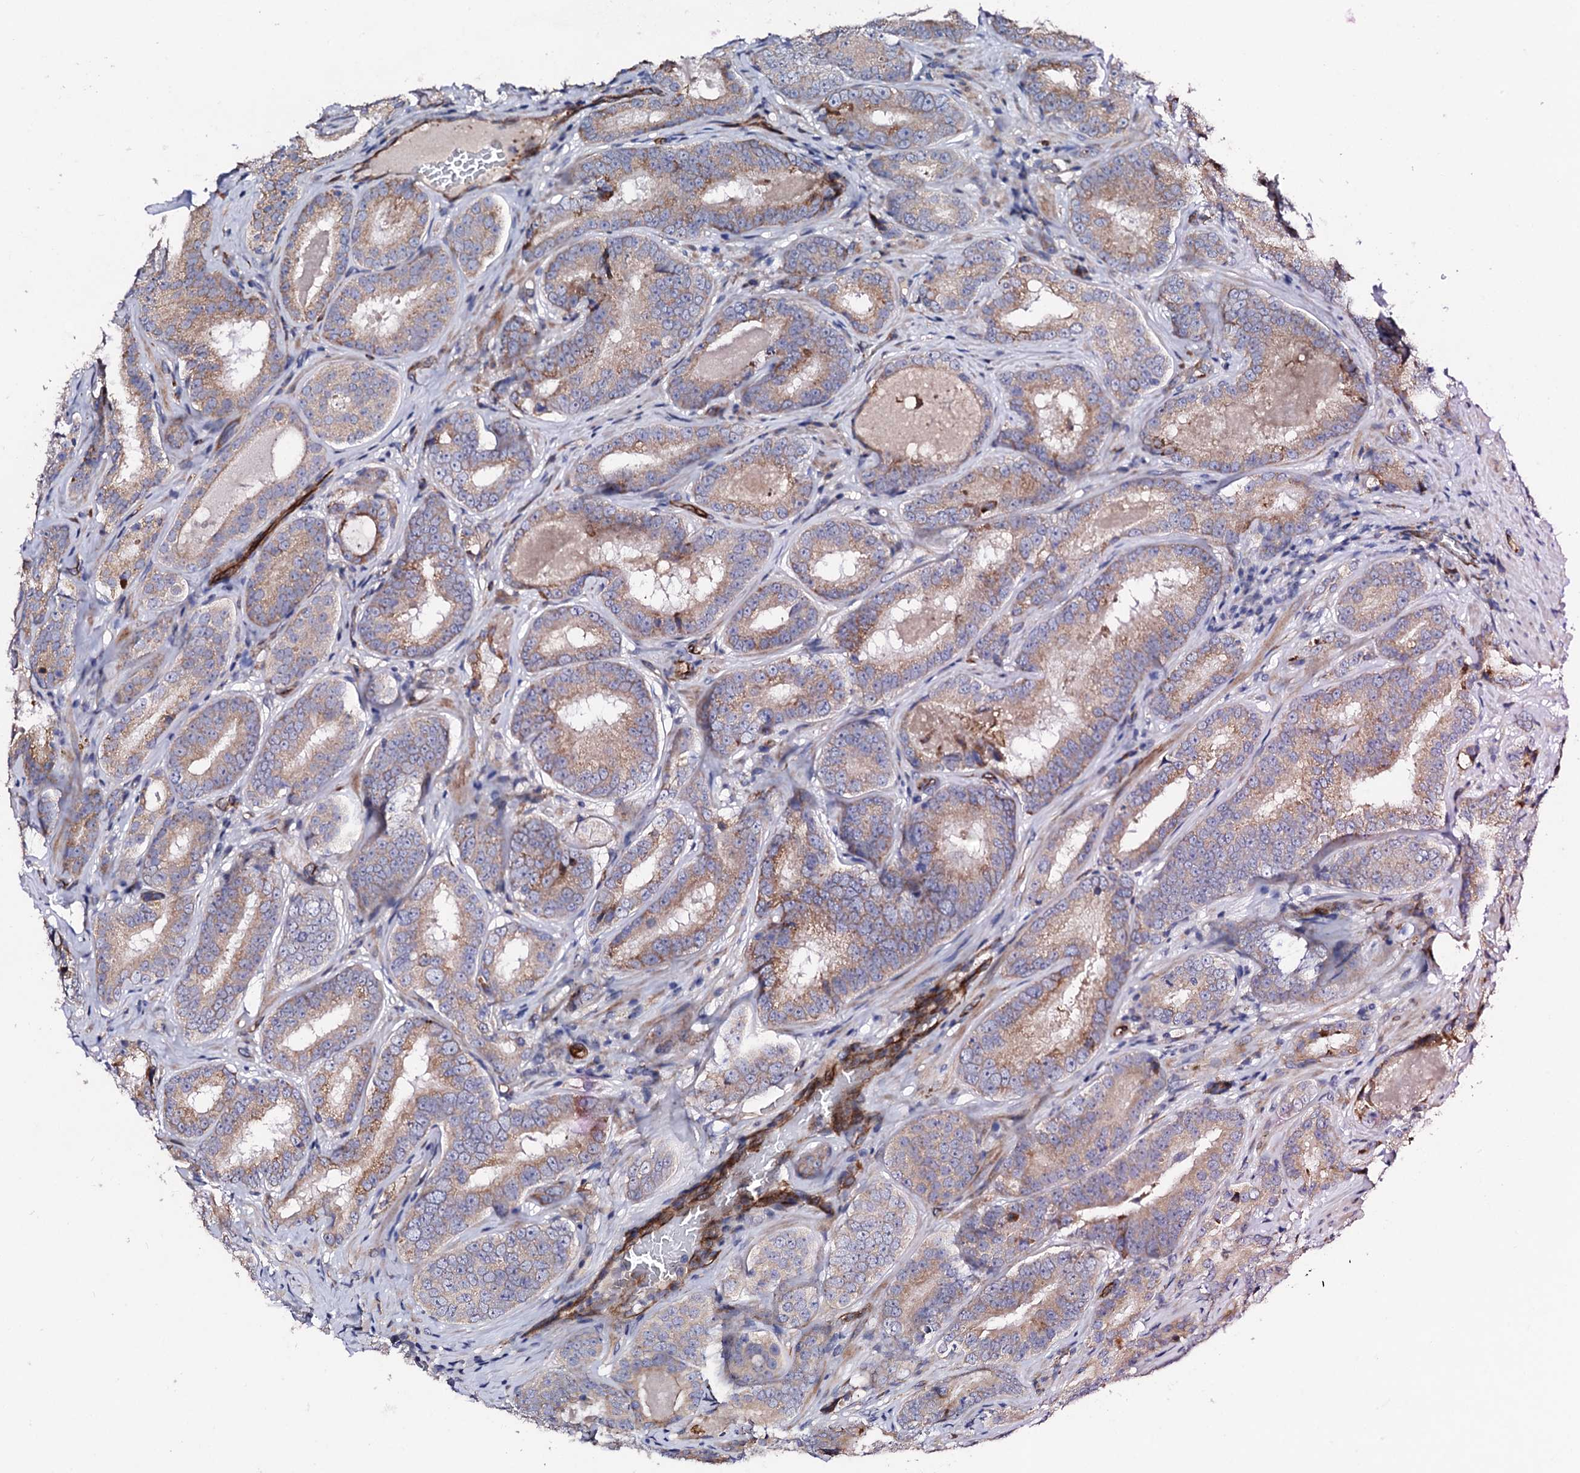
{"staining": {"intensity": "moderate", "quantity": ">75%", "location": "cytoplasmic/membranous"}, "tissue": "prostate cancer", "cell_type": "Tumor cells", "image_type": "cancer", "snomed": [{"axis": "morphology", "description": "Adenocarcinoma, High grade"}, {"axis": "topography", "description": "Prostate"}], "caption": "DAB immunohistochemical staining of human prostate high-grade adenocarcinoma reveals moderate cytoplasmic/membranous protein staining in about >75% of tumor cells. (brown staining indicates protein expression, while blue staining denotes nuclei).", "gene": "DBX1", "patient": {"sex": "male", "age": 57}}